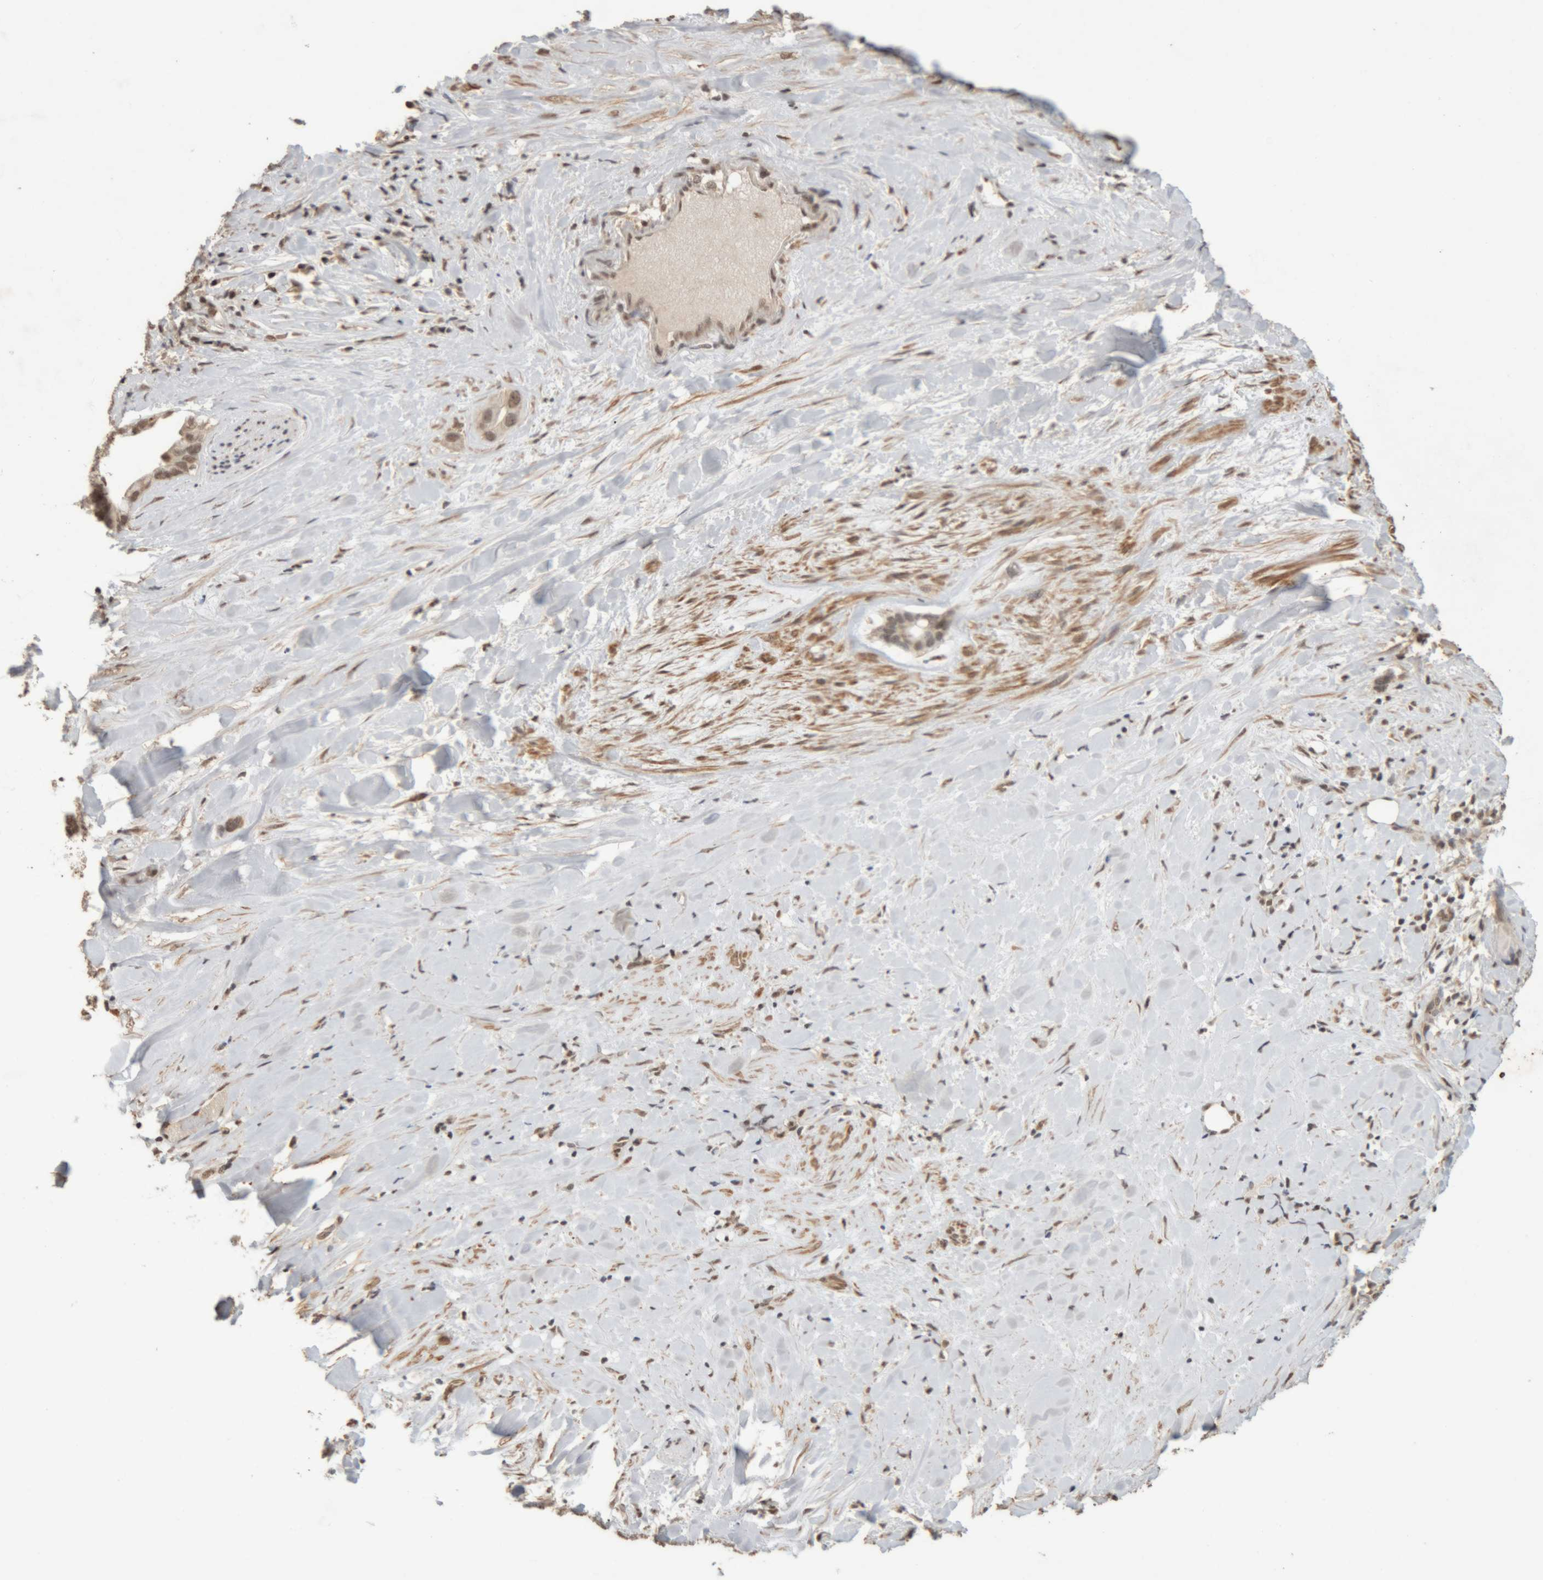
{"staining": {"intensity": "weak", "quantity": "25%-75%", "location": "nuclear"}, "tissue": "liver cancer", "cell_type": "Tumor cells", "image_type": "cancer", "snomed": [{"axis": "morphology", "description": "Cholangiocarcinoma"}, {"axis": "topography", "description": "Liver"}], "caption": "A micrograph of human liver cholangiocarcinoma stained for a protein displays weak nuclear brown staining in tumor cells. (IHC, brightfield microscopy, high magnification).", "gene": "KEAP1", "patient": {"sex": "female", "age": 65}}